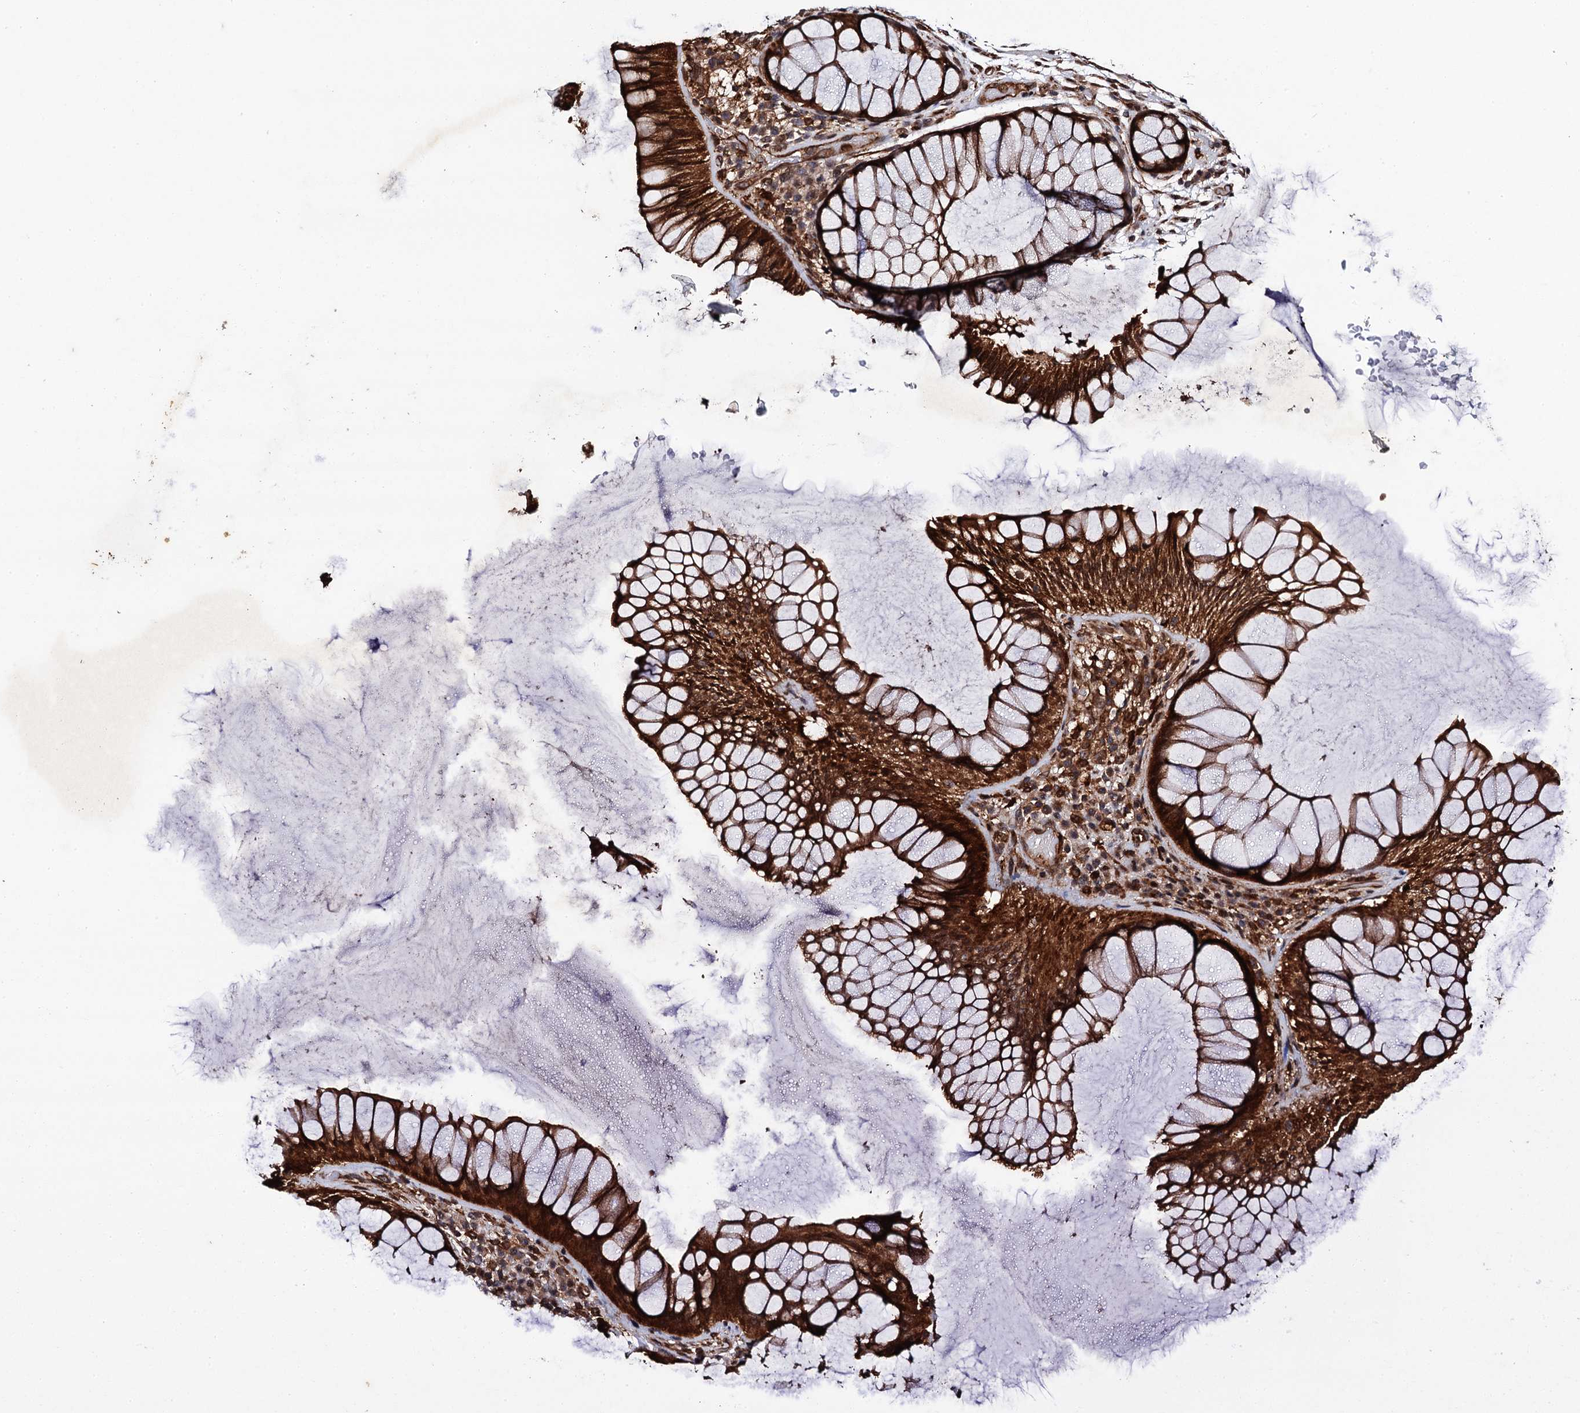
{"staining": {"intensity": "strong", "quantity": ">75%", "location": "cytoplasmic/membranous,nuclear"}, "tissue": "rectum", "cell_type": "Glandular cells", "image_type": "normal", "snomed": [{"axis": "morphology", "description": "Normal tissue, NOS"}, {"axis": "topography", "description": "Rectum"}], "caption": "Protein expression analysis of normal rectum shows strong cytoplasmic/membranous,nuclear positivity in approximately >75% of glandular cells.", "gene": "BORA", "patient": {"sex": "male", "age": 51}}